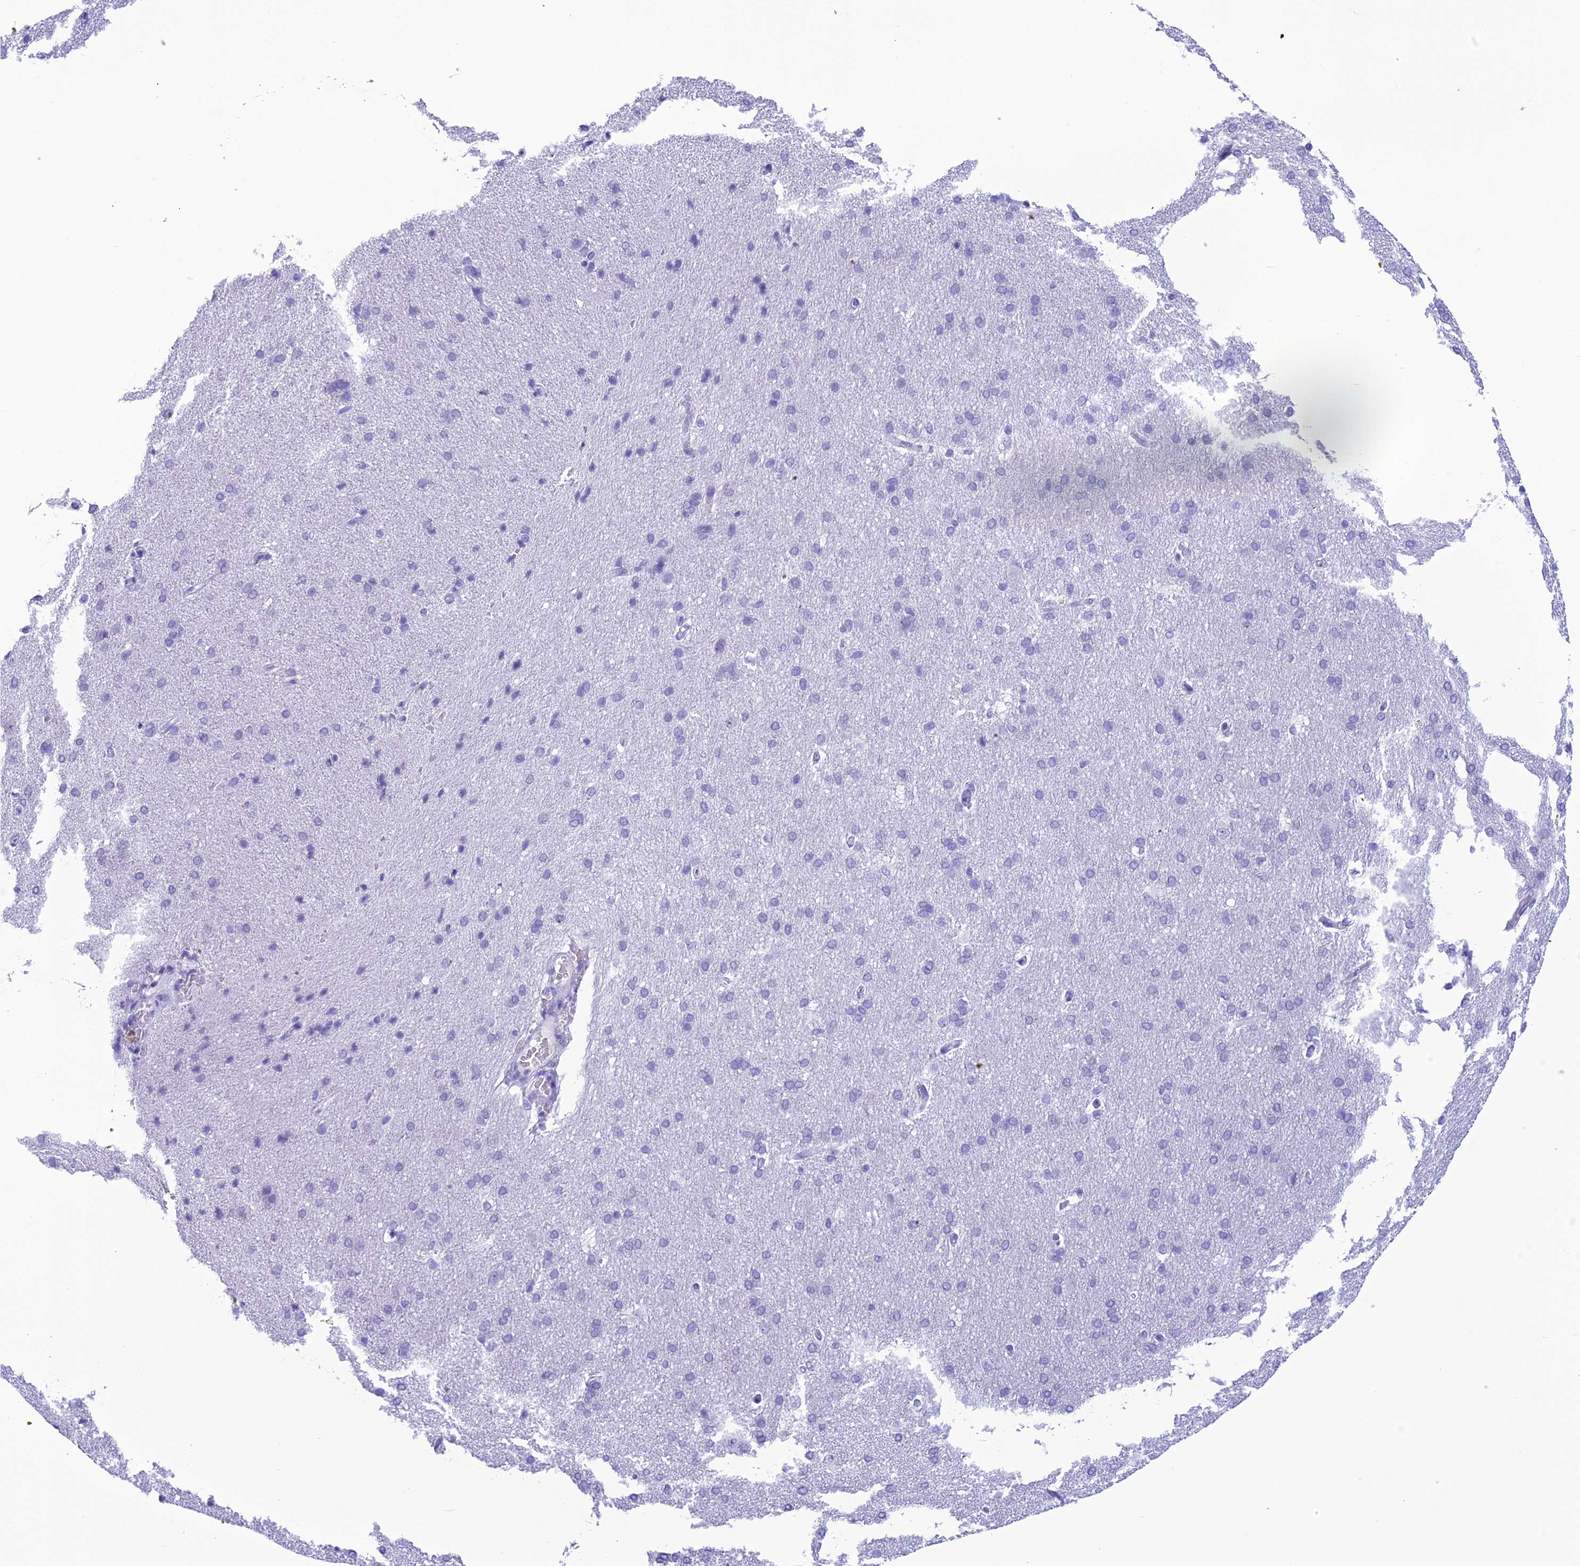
{"staining": {"intensity": "negative", "quantity": "none", "location": "none"}, "tissue": "cerebral cortex", "cell_type": "Endothelial cells", "image_type": "normal", "snomed": [{"axis": "morphology", "description": "Normal tissue, NOS"}, {"axis": "topography", "description": "Cerebral cortex"}], "caption": "DAB immunohistochemical staining of unremarkable human cerebral cortex demonstrates no significant expression in endothelial cells. (DAB (3,3'-diaminobenzidine) immunohistochemistry (IHC) with hematoxylin counter stain).", "gene": "TRAM1L1", "patient": {"sex": "male", "age": 62}}